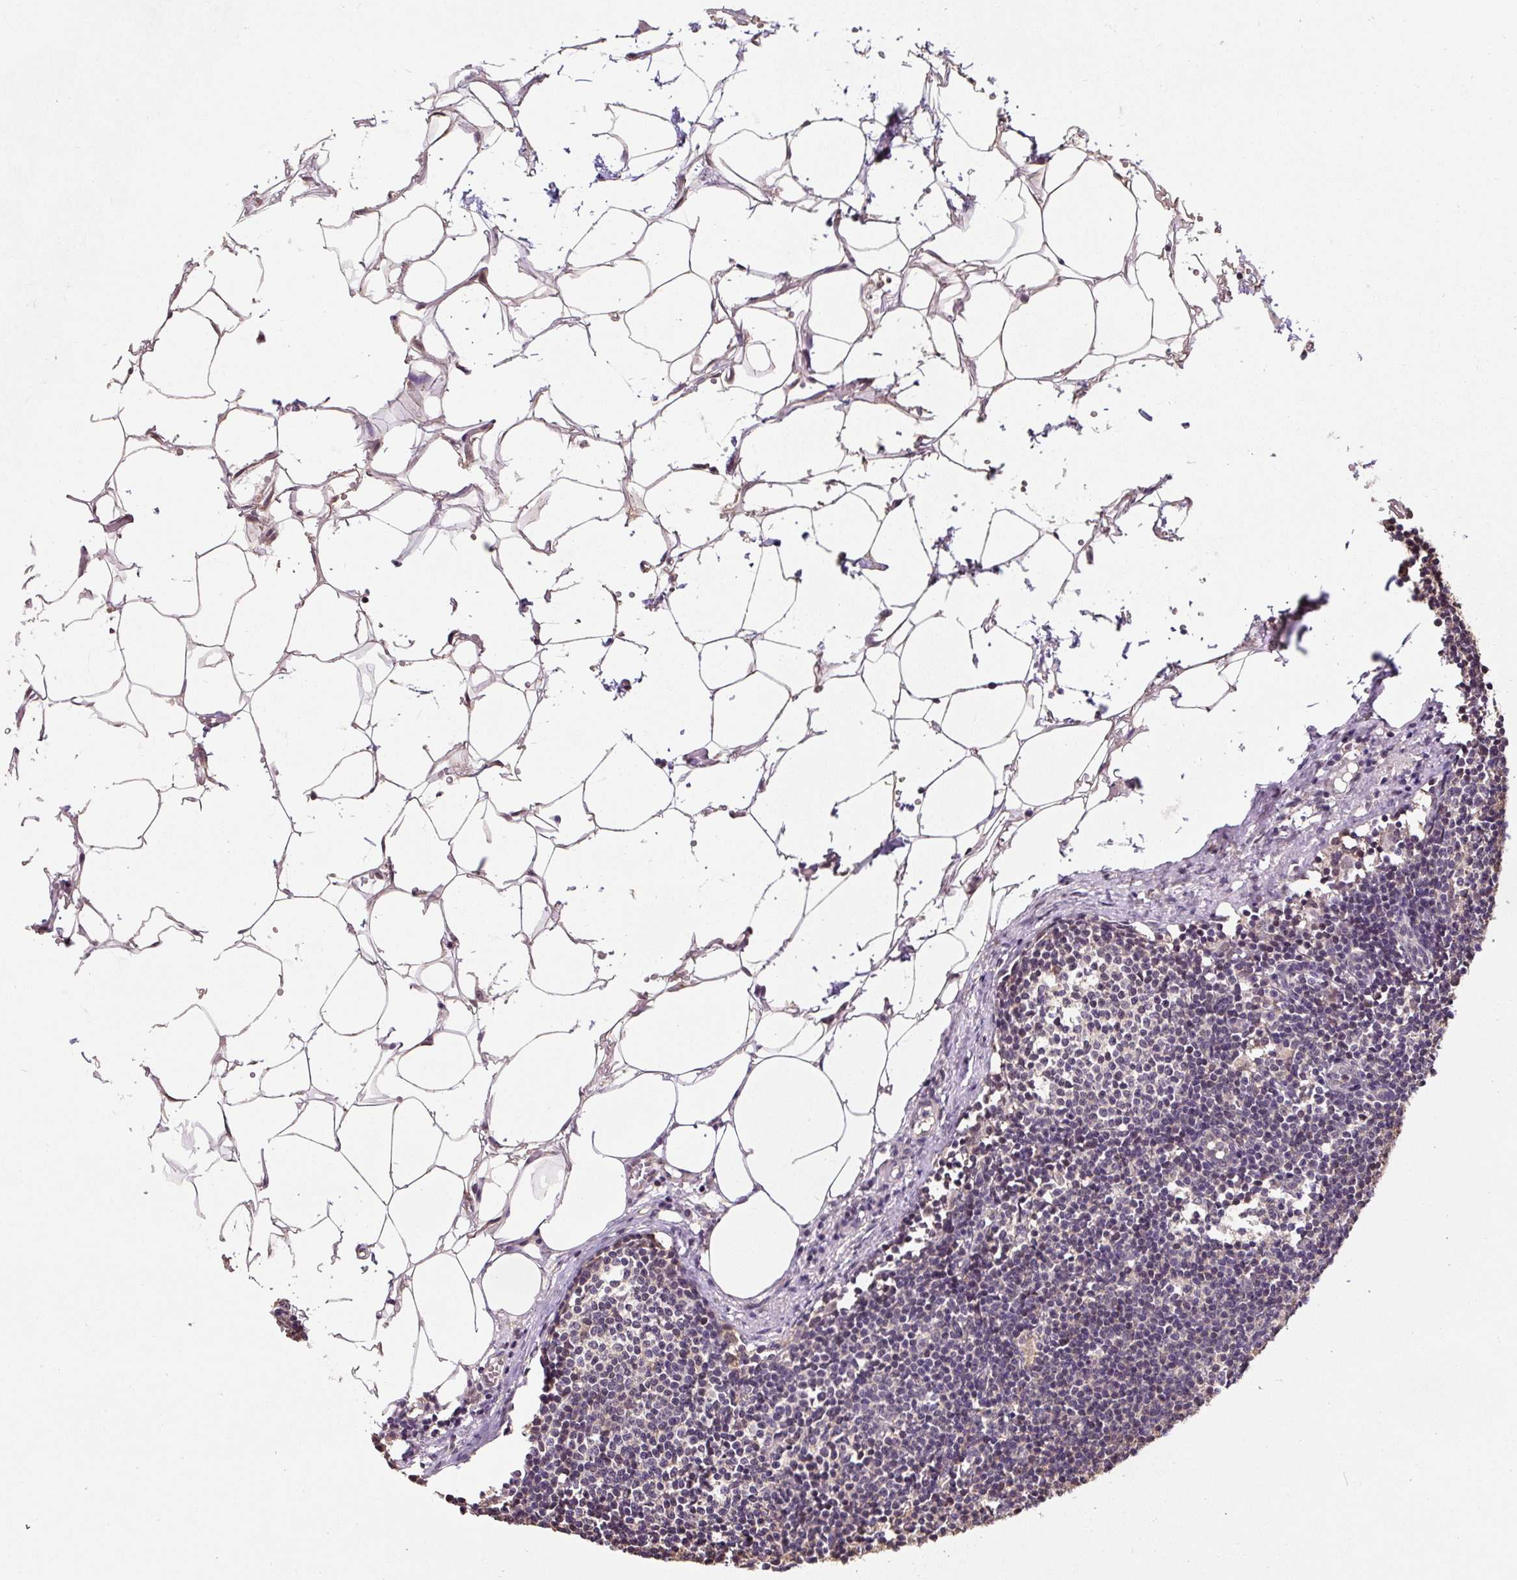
{"staining": {"intensity": "negative", "quantity": "none", "location": "none"}, "tissue": "lymph node", "cell_type": "Germinal center cells", "image_type": "normal", "snomed": [{"axis": "morphology", "description": "Normal tissue, NOS"}, {"axis": "topography", "description": "Lymph node"}], "caption": "The IHC histopathology image has no significant expression in germinal center cells of lymph node.", "gene": "ST13", "patient": {"sex": "male", "age": 49}}